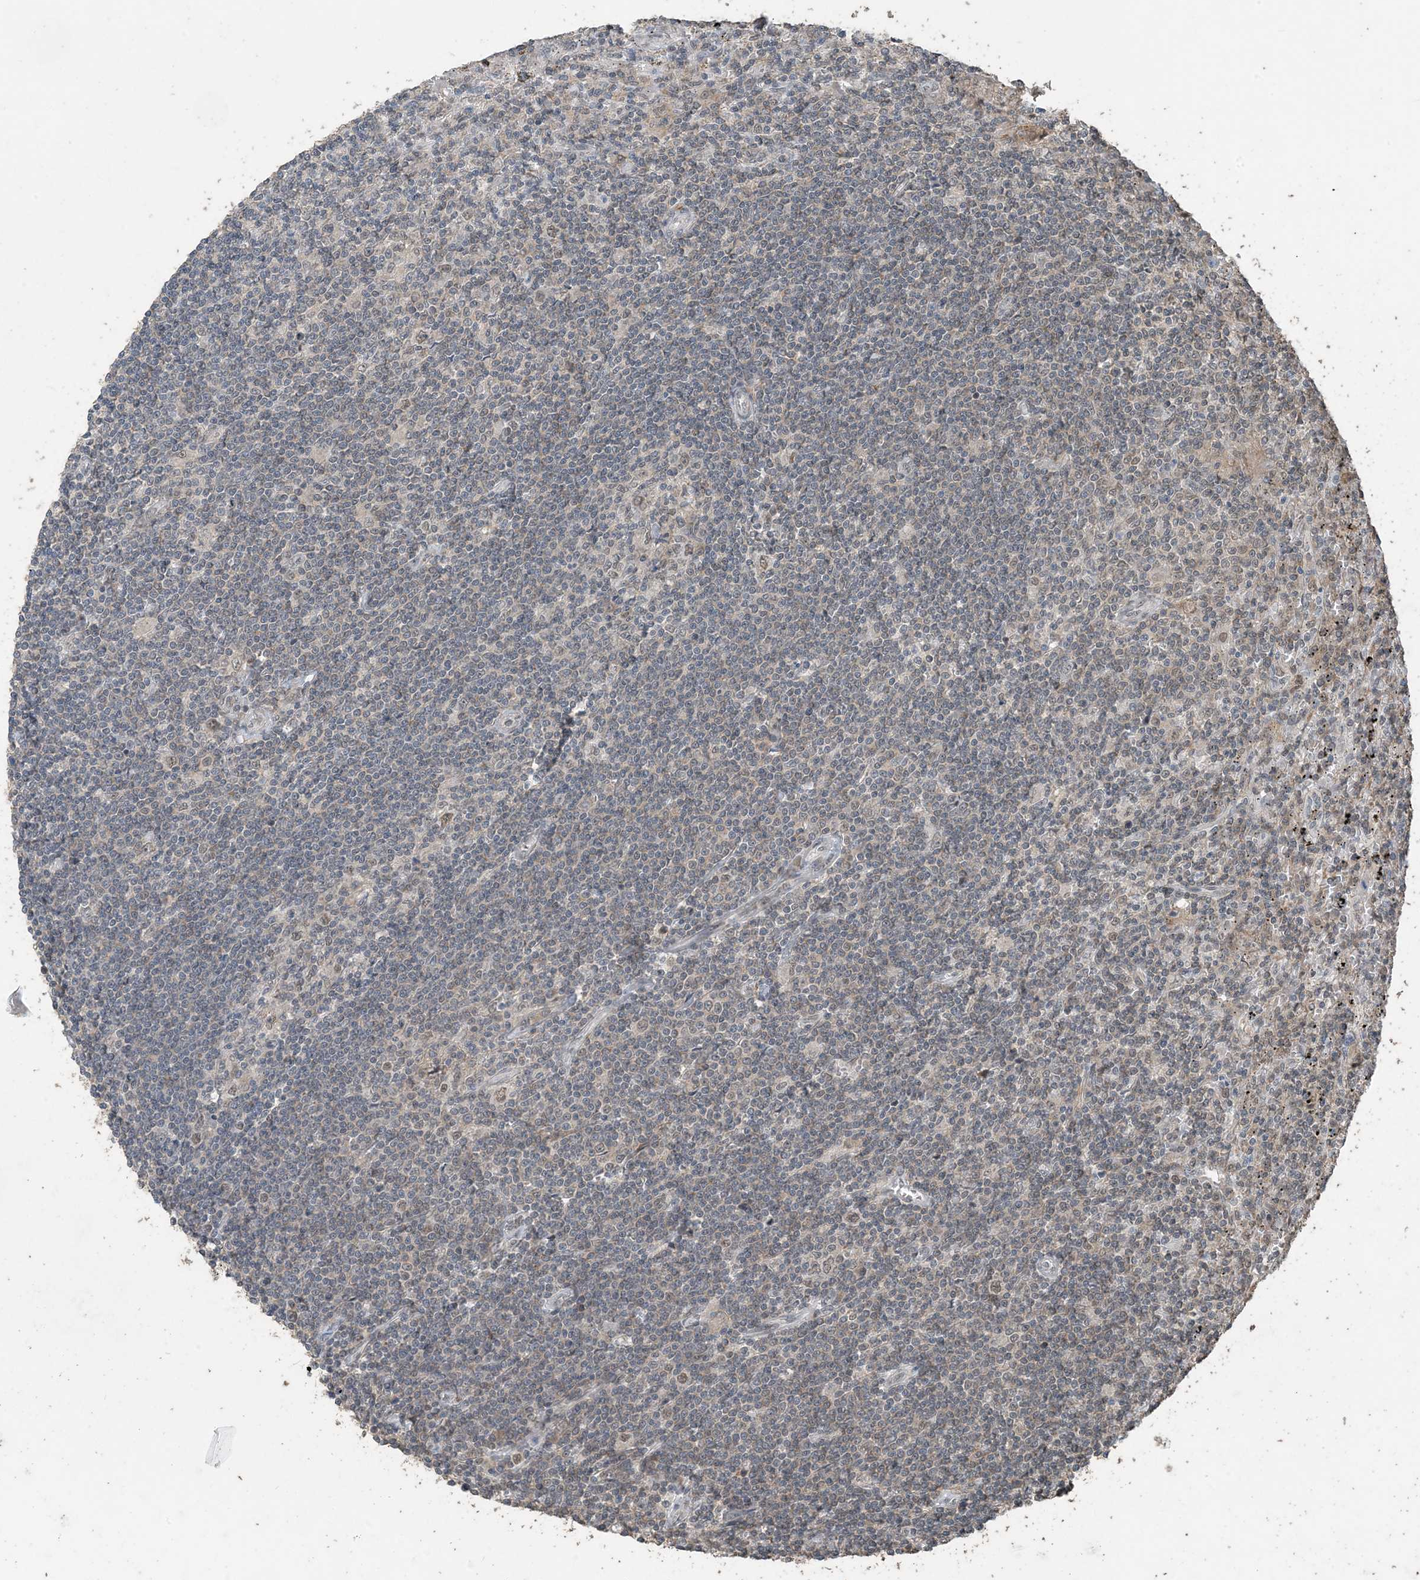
{"staining": {"intensity": "negative", "quantity": "none", "location": "none"}, "tissue": "lymphoma", "cell_type": "Tumor cells", "image_type": "cancer", "snomed": [{"axis": "morphology", "description": "Malignant lymphoma, non-Hodgkin's type, Low grade"}, {"axis": "topography", "description": "Spleen"}], "caption": "The photomicrograph demonstrates no staining of tumor cells in low-grade malignant lymphoma, non-Hodgkin's type. Nuclei are stained in blue.", "gene": "ZC3H12A", "patient": {"sex": "male", "age": 76}}